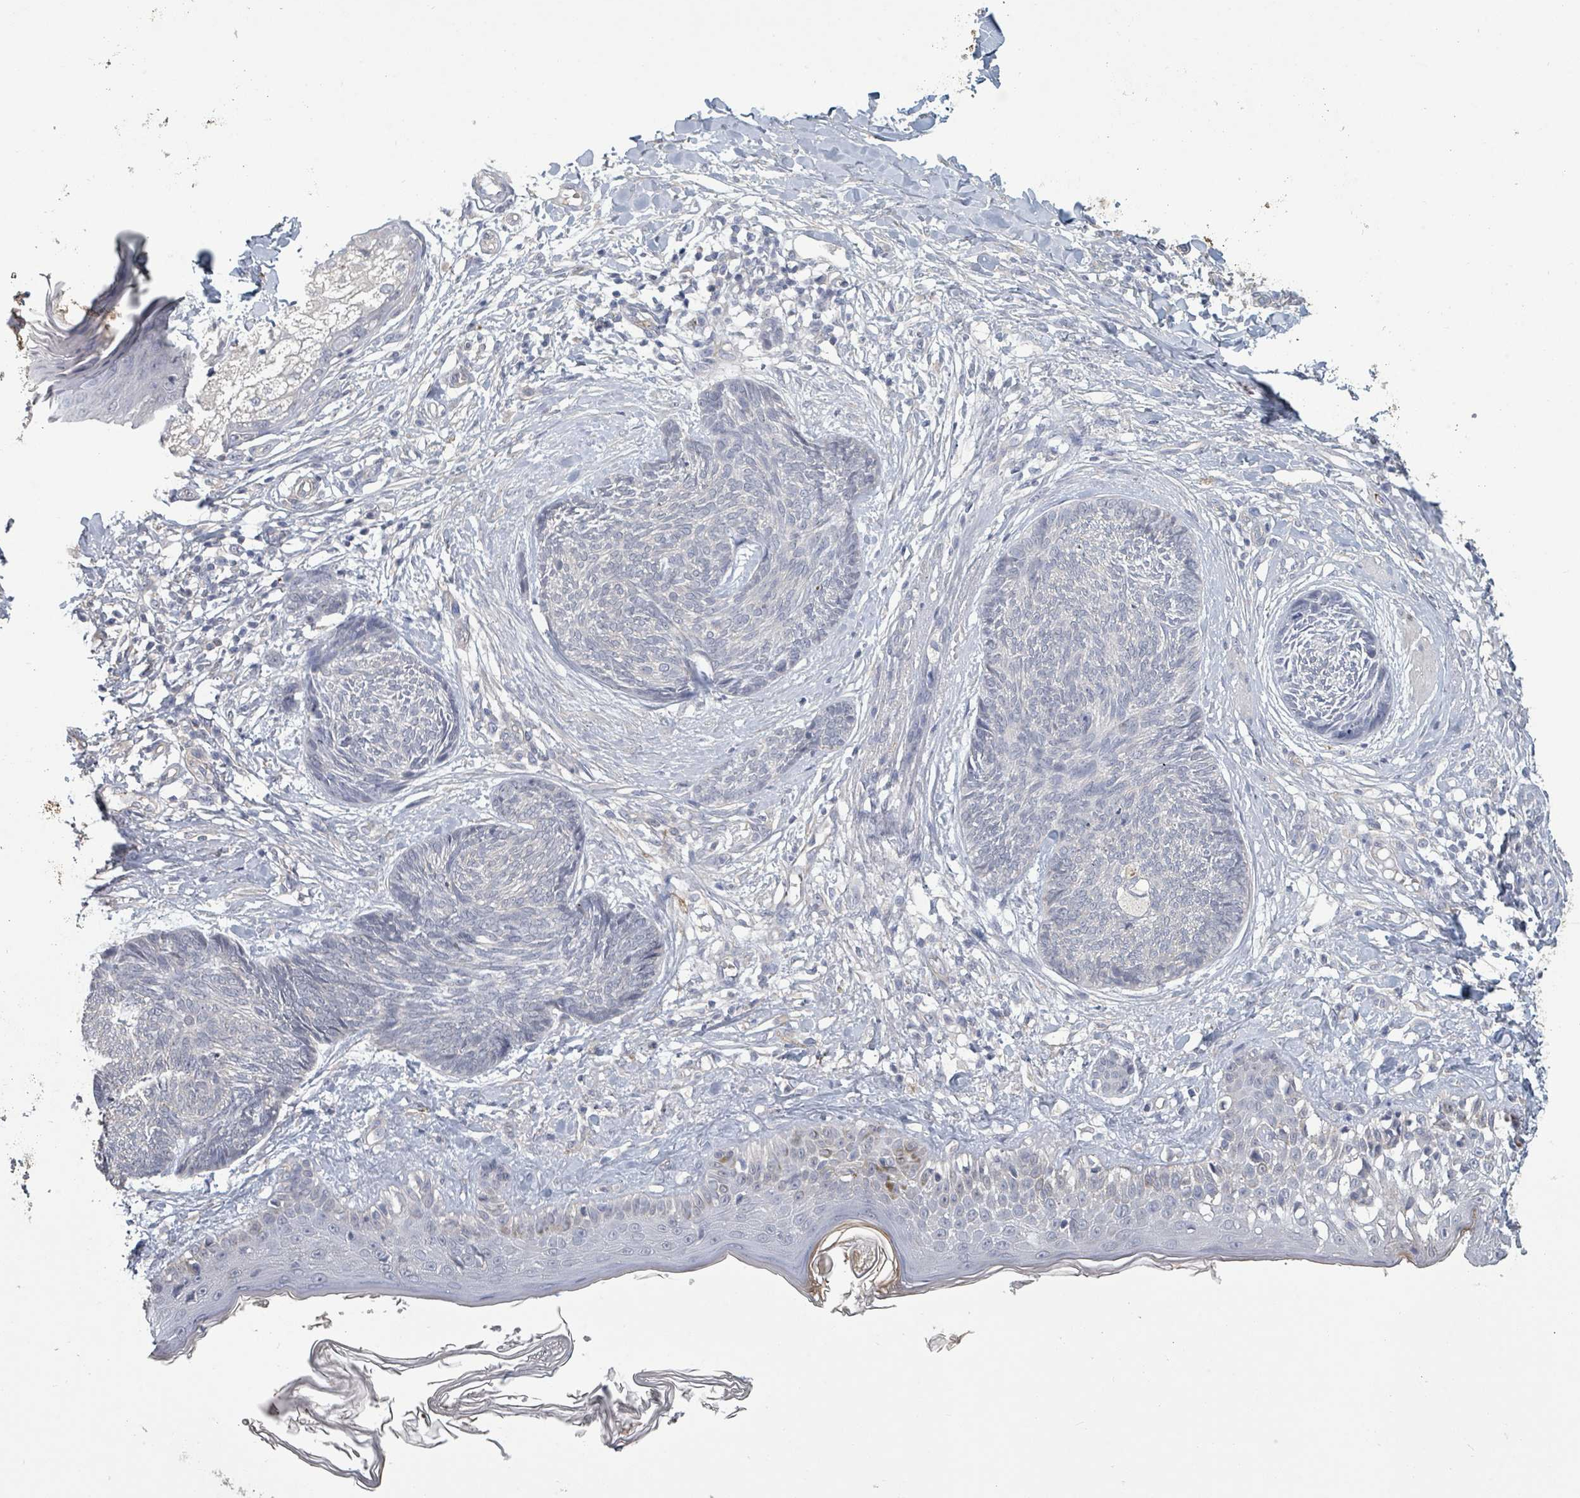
{"staining": {"intensity": "negative", "quantity": "none", "location": "none"}, "tissue": "skin cancer", "cell_type": "Tumor cells", "image_type": "cancer", "snomed": [{"axis": "morphology", "description": "Basal cell carcinoma"}, {"axis": "topography", "description": "Skin"}], "caption": "IHC histopathology image of human skin cancer stained for a protein (brown), which displays no expression in tumor cells. Nuclei are stained in blue.", "gene": "PLAUR", "patient": {"sex": "male", "age": 73}}